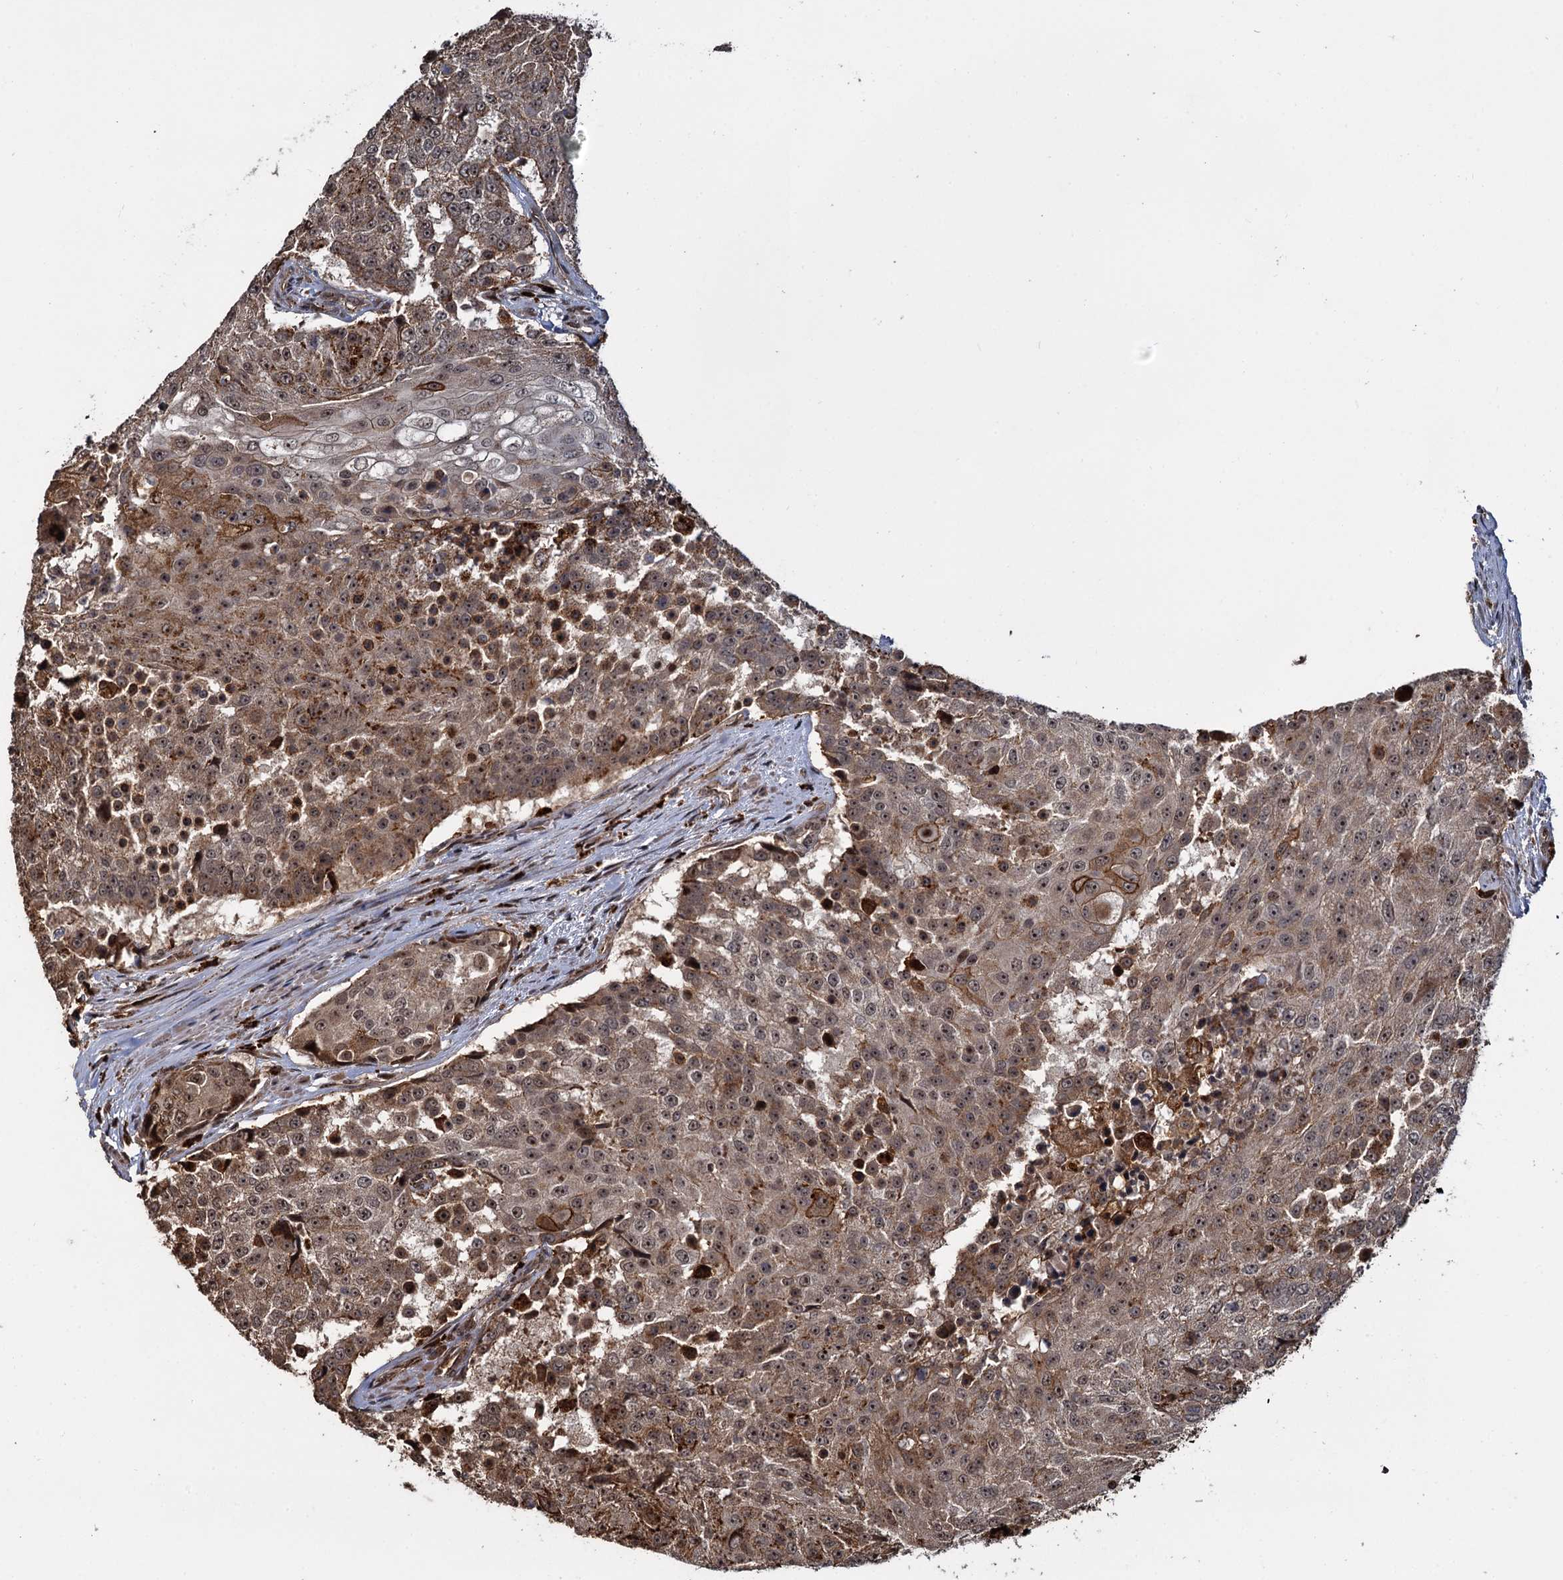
{"staining": {"intensity": "moderate", "quantity": "25%-75%", "location": "cytoplasmic/membranous,nuclear"}, "tissue": "urothelial cancer", "cell_type": "Tumor cells", "image_type": "cancer", "snomed": [{"axis": "morphology", "description": "Urothelial carcinoma, High grade"}, {"axis": "topography", "description": "Urinary bladder"}], "caption": "Urothelial cancer stained for a protein (brown) reveals moderate cytoplasmic/membranous and nuclear positive positivity in about 25%-75% of tumor cells.", "gene": "CEP192", "patient": {"sex": "female", "age": 63}}